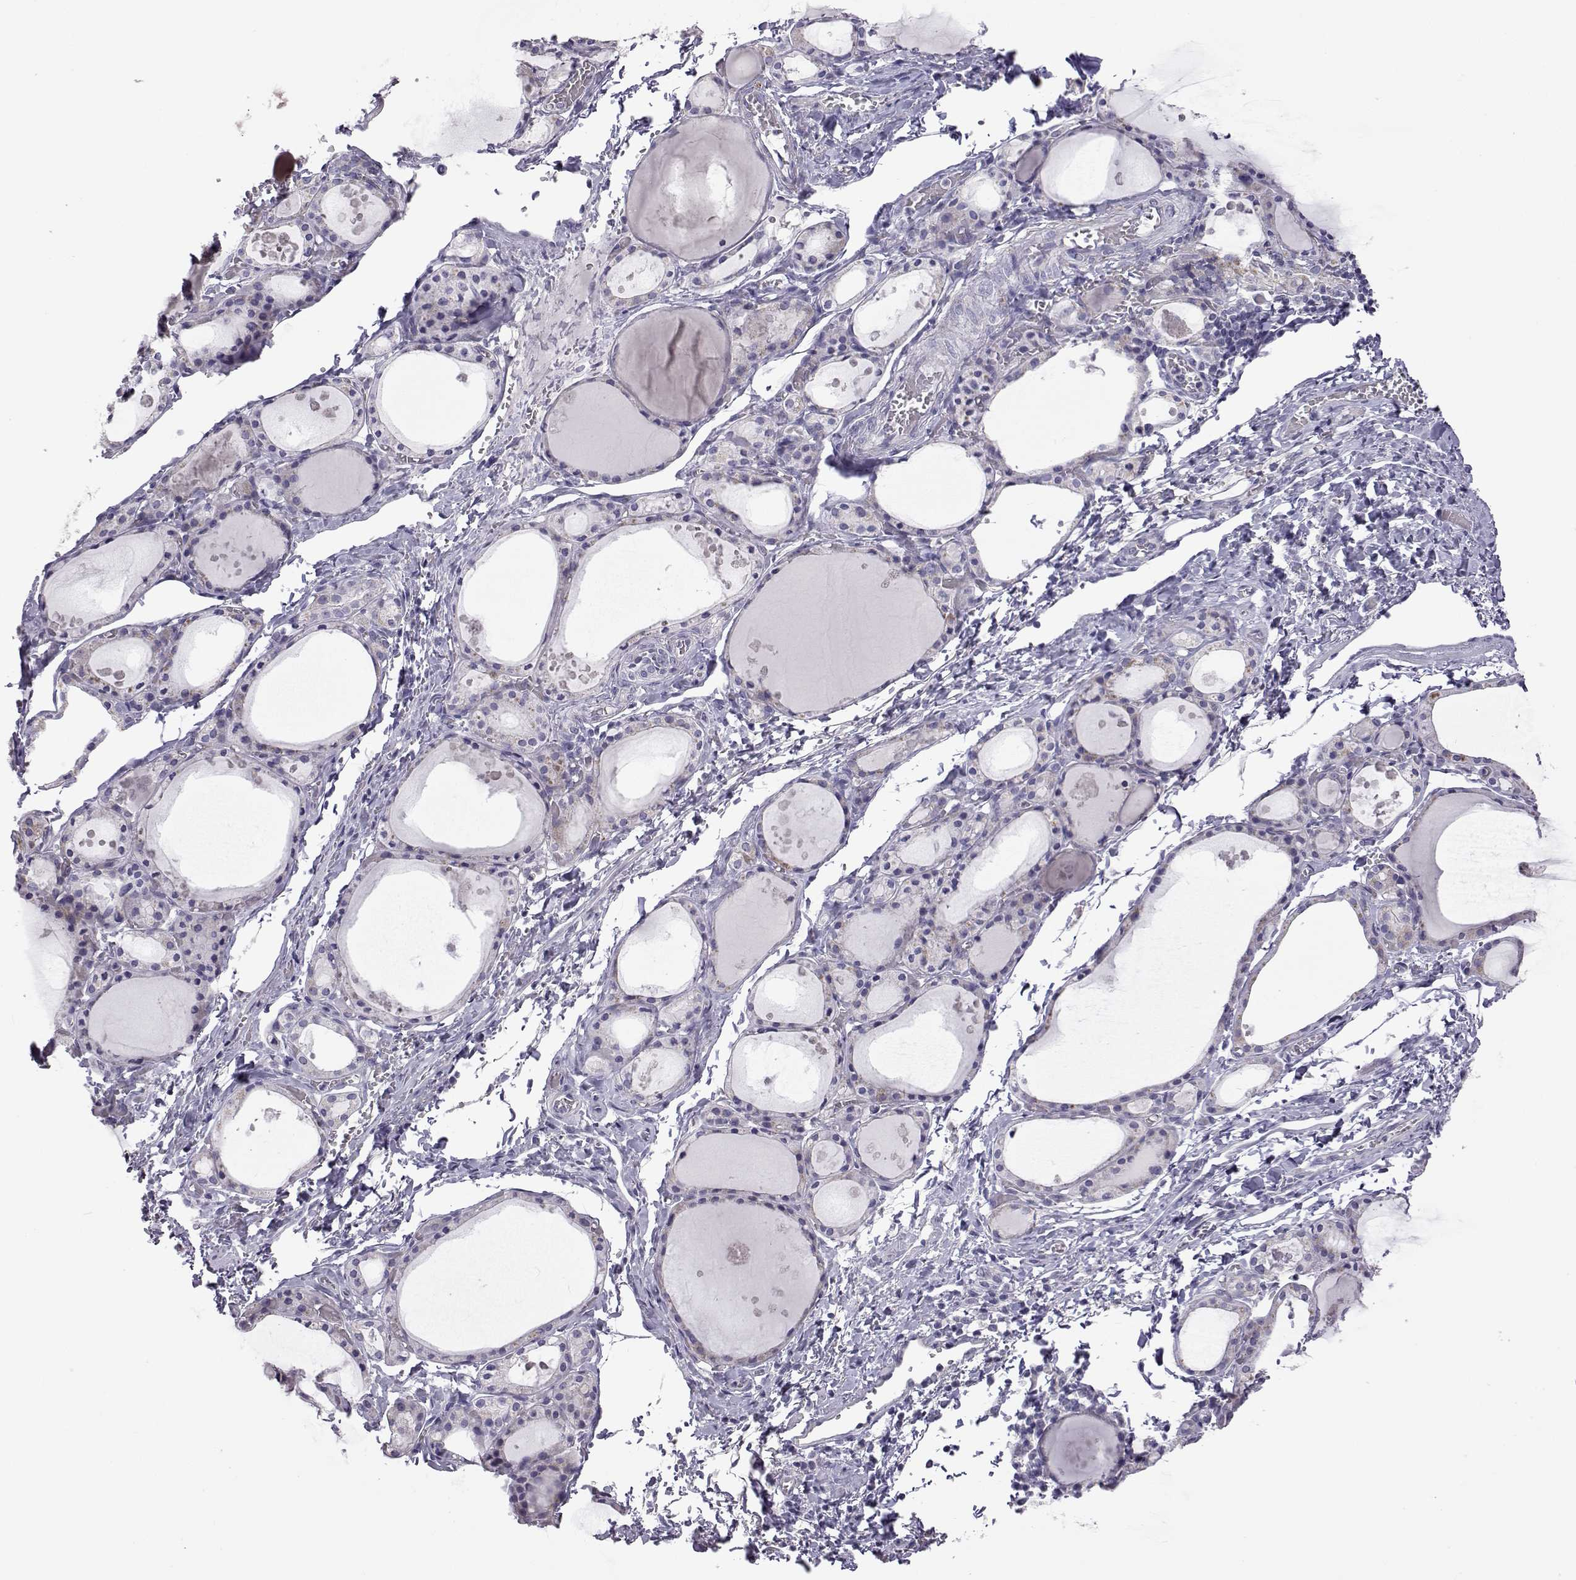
{"staining": {"intensity": "negative", "quantity": "none", "location": "none"}, "tissue": "thyroid gland", "cell_type": "Glandular cells", "image_type": "normal", "snomed": [{"axis": "morphology", "description": "Normal tissue, NOS"}, {"axis": "topography", "description": "Thyroid gland"}], "caption": "Glandular cells are negative for protein expression in normal human thyroid gland. Nuclei are stained in blue.", "gene": "VGF", "patient": {"sex": "male", "age": 68}}